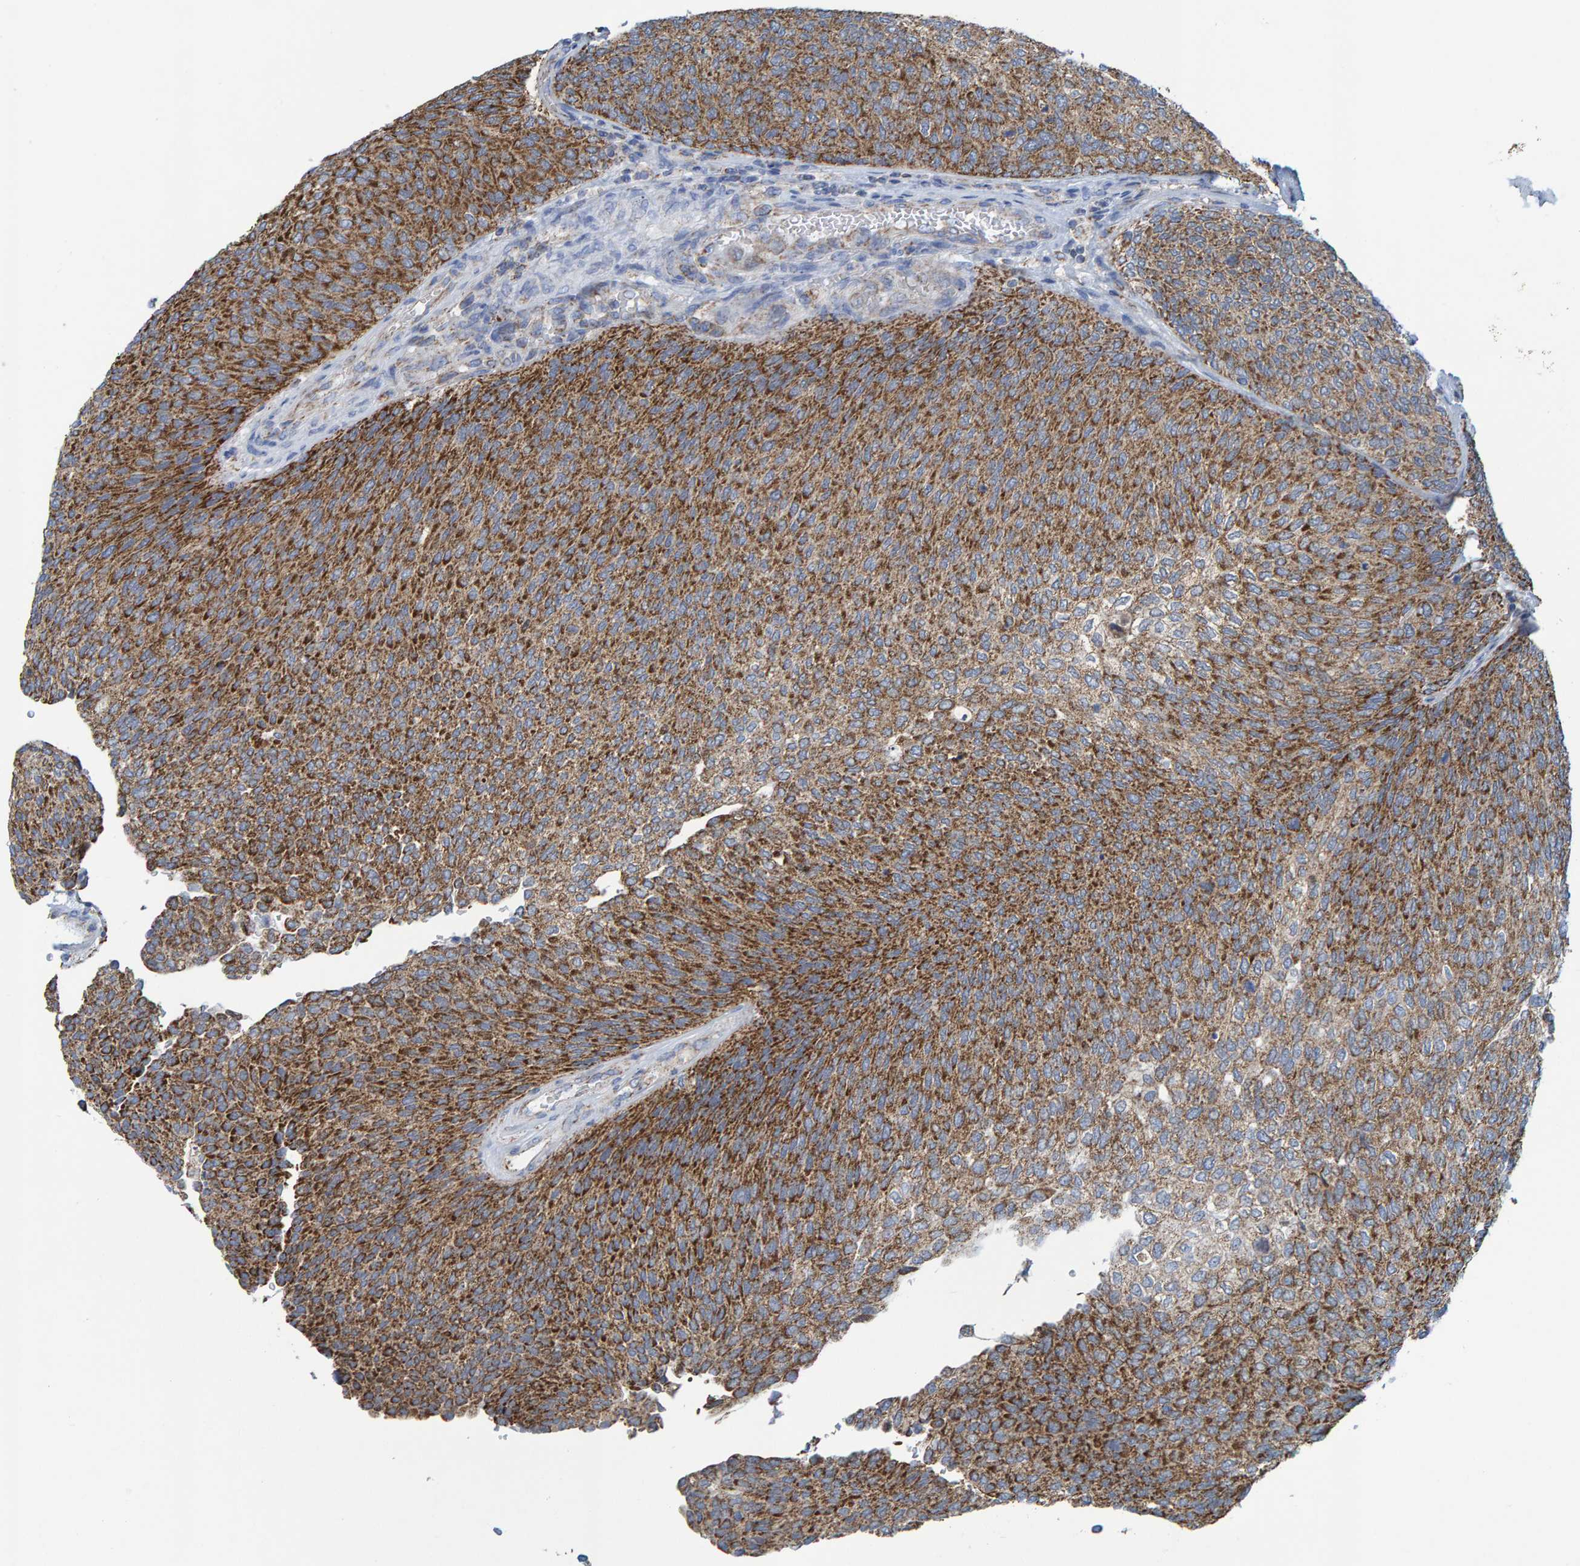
{"staining": {"intensity": "strong", "quantity": ">75%", "location": "cytoplasmic/membranous"}, "tissue": "urothelial cancer", "cell_type": "Tumor cells", "image_type": "cancer", "snomed": [{"axis": "morphology", "description": "Urothelial carcinoma, Low grade"}, {"axis": "topography", "description": "Urinary bladder"}], "caption": "This image exhibits low-grade urothelial carcinoma stained with immunohistochemistry (IHC) to label a protein in brown. The cytoplasmic/membranous of tumor cells show strong positivity for the protein. Nuclei are counter-stained blue.", "gene": "MRPS7", "patient": {"sex": "female", "age": 79}}